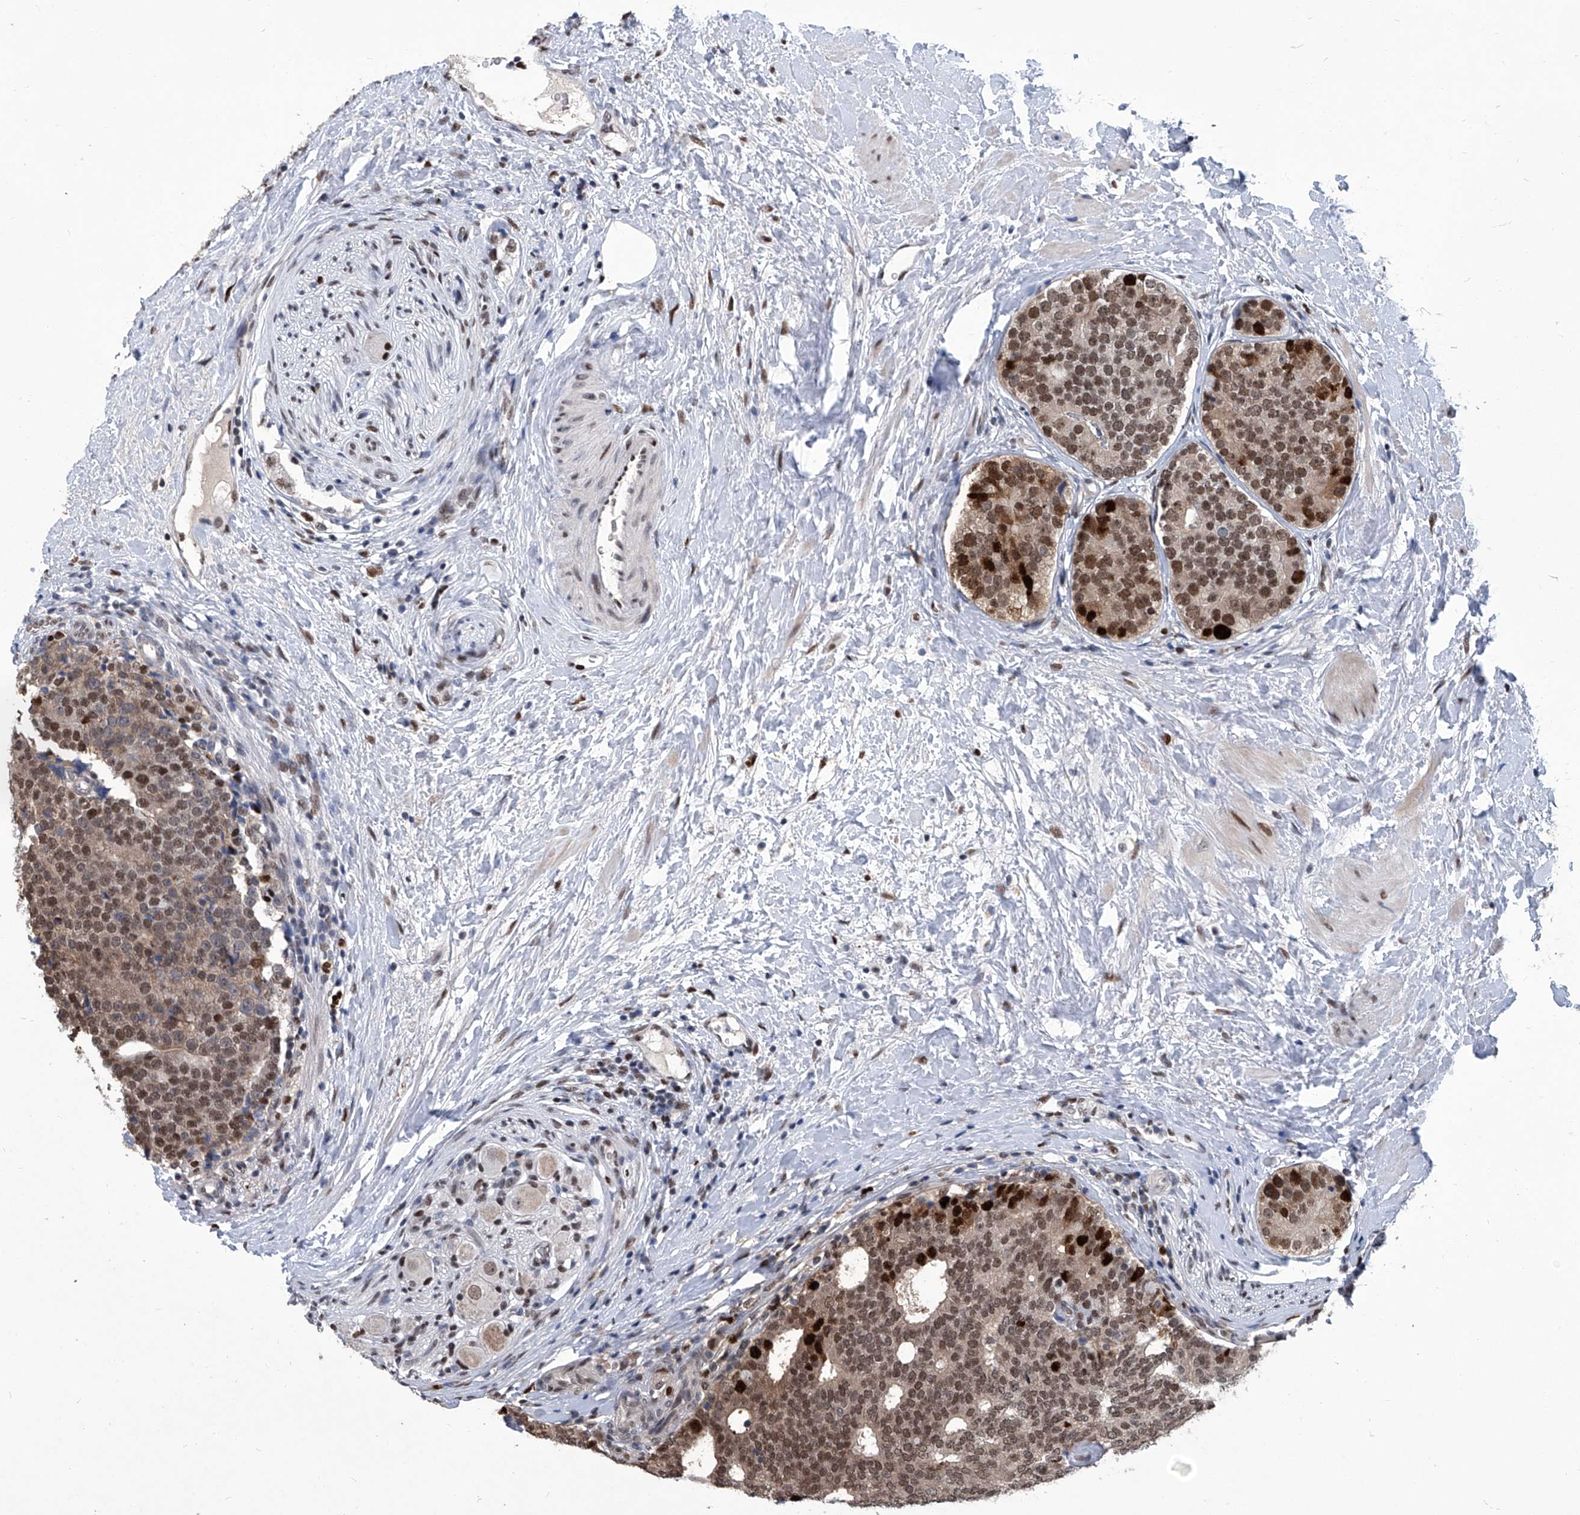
{"staining": {"intensity": "strong", "quantity": "25%-75%", "location": "cytoplasmic/membranous,nuclear"}, "tissue": "prostate cancer", "cell_type": "Tumor cells", "image_type": "cancer", "snomed": [{"axis": "morphology", "description": "Adenocarcinoma, High grade"}, {"axis": "topography", "description": "Prostate"}], "caption": "Prostate cancer (high-grade adenocarcinoma) tissue reveals strong cytoplasmic/membranous and nuclear positivity in approximately 25%-75% of tumor cells, visualized by immunohistochemistry.", "gene": "PCNA", "patient": {"sex": "male", "age": 56}}